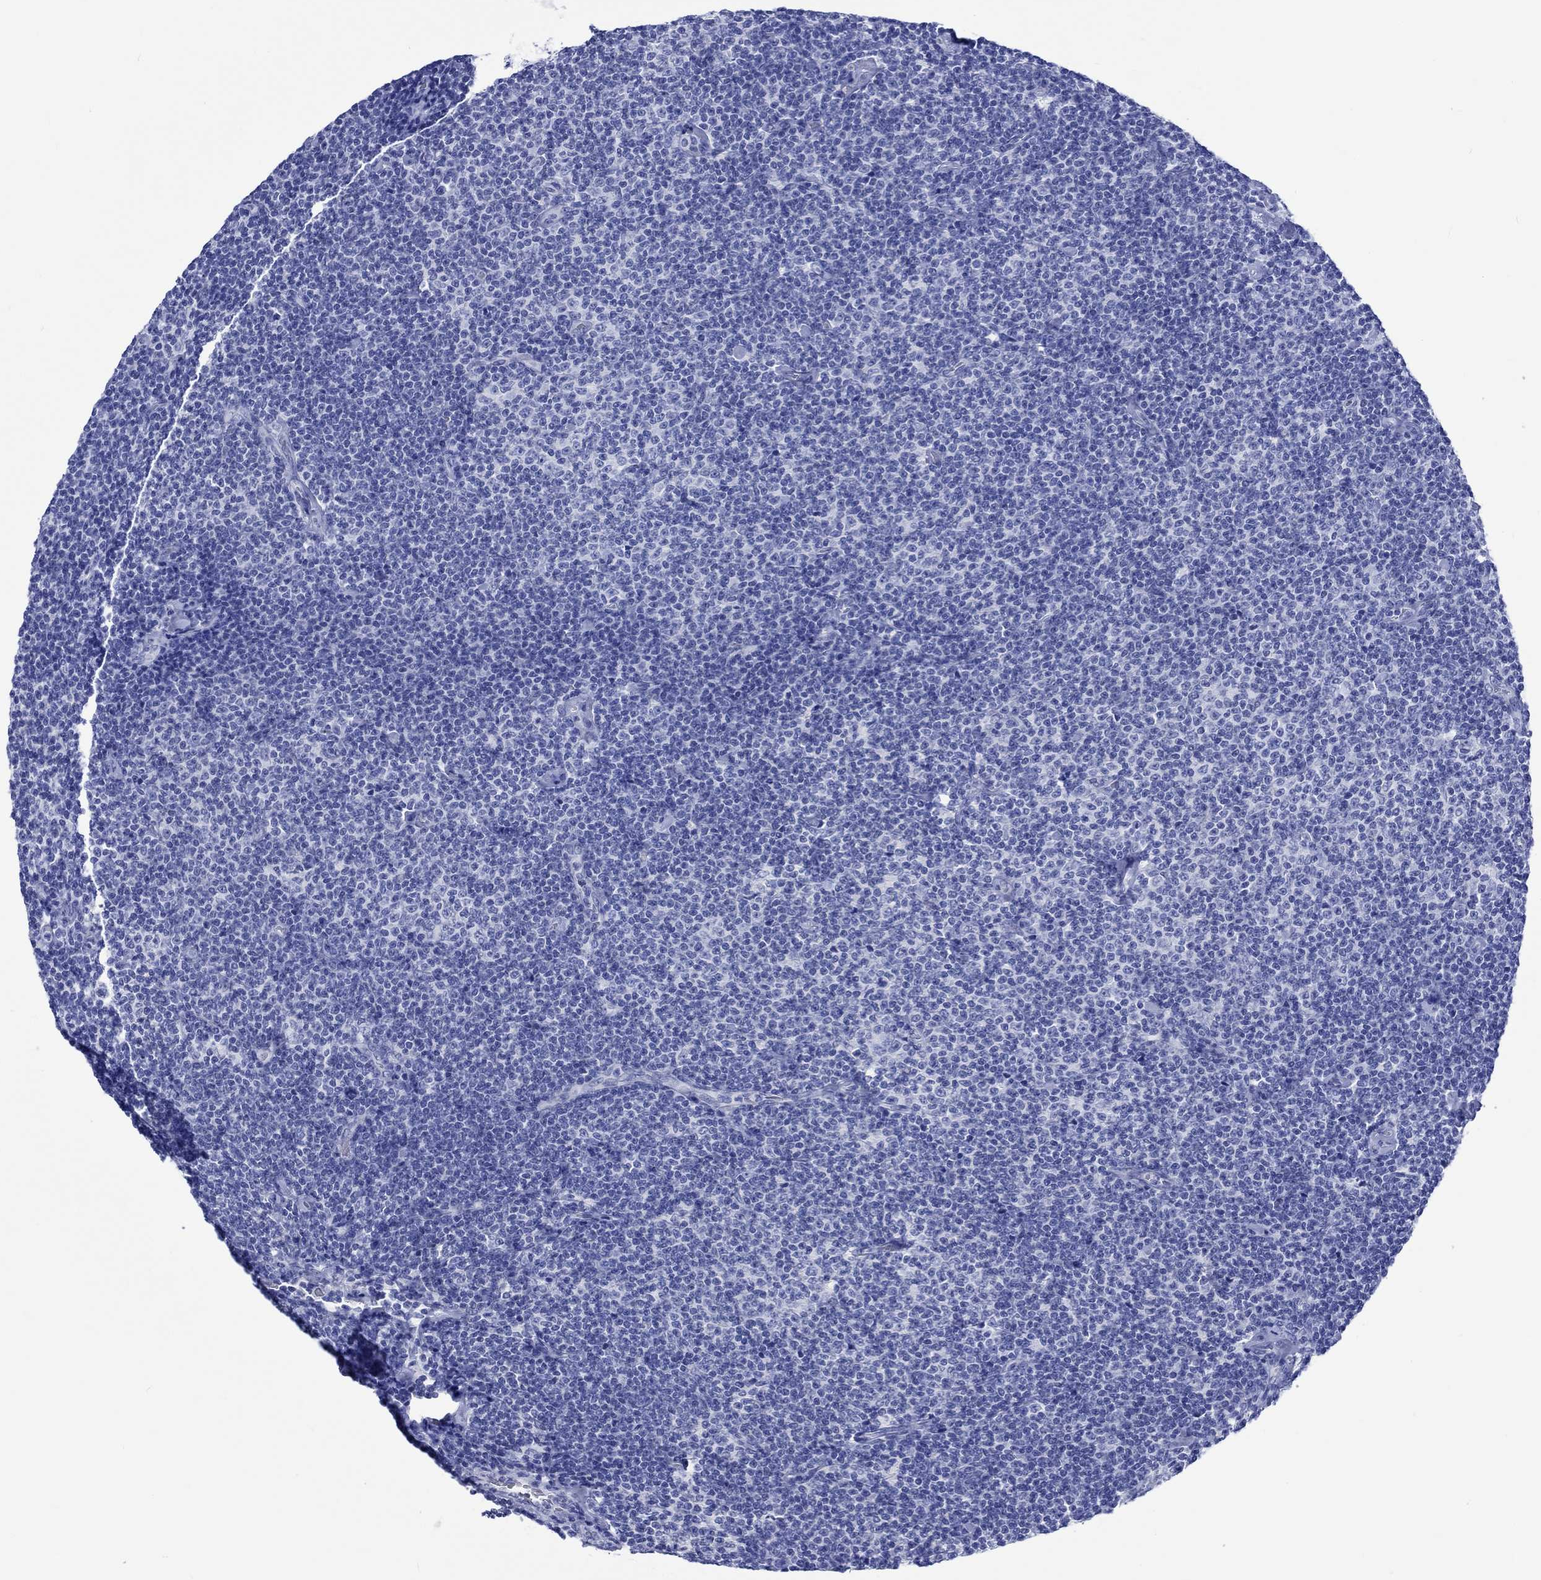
{"staining": {"intensity": "negative", "quantity": "none", "location": "none"}, "tissue": "lymphoma", "cell_type": "Tumor cells", "image_type": "cancer", "snomed": [{"axis": "morphology", "description": "Malignant lymphoma, non-Hodgkin's type, Low grade"}, {"axis": "topography", "description": "Lymph node"}], "caption": "Lymphoma was stained to show a protein in brown. There is no significant expression in tumor cells.", "gene": "KLHL33", "patient": {"sex": "male", "age": 81}}